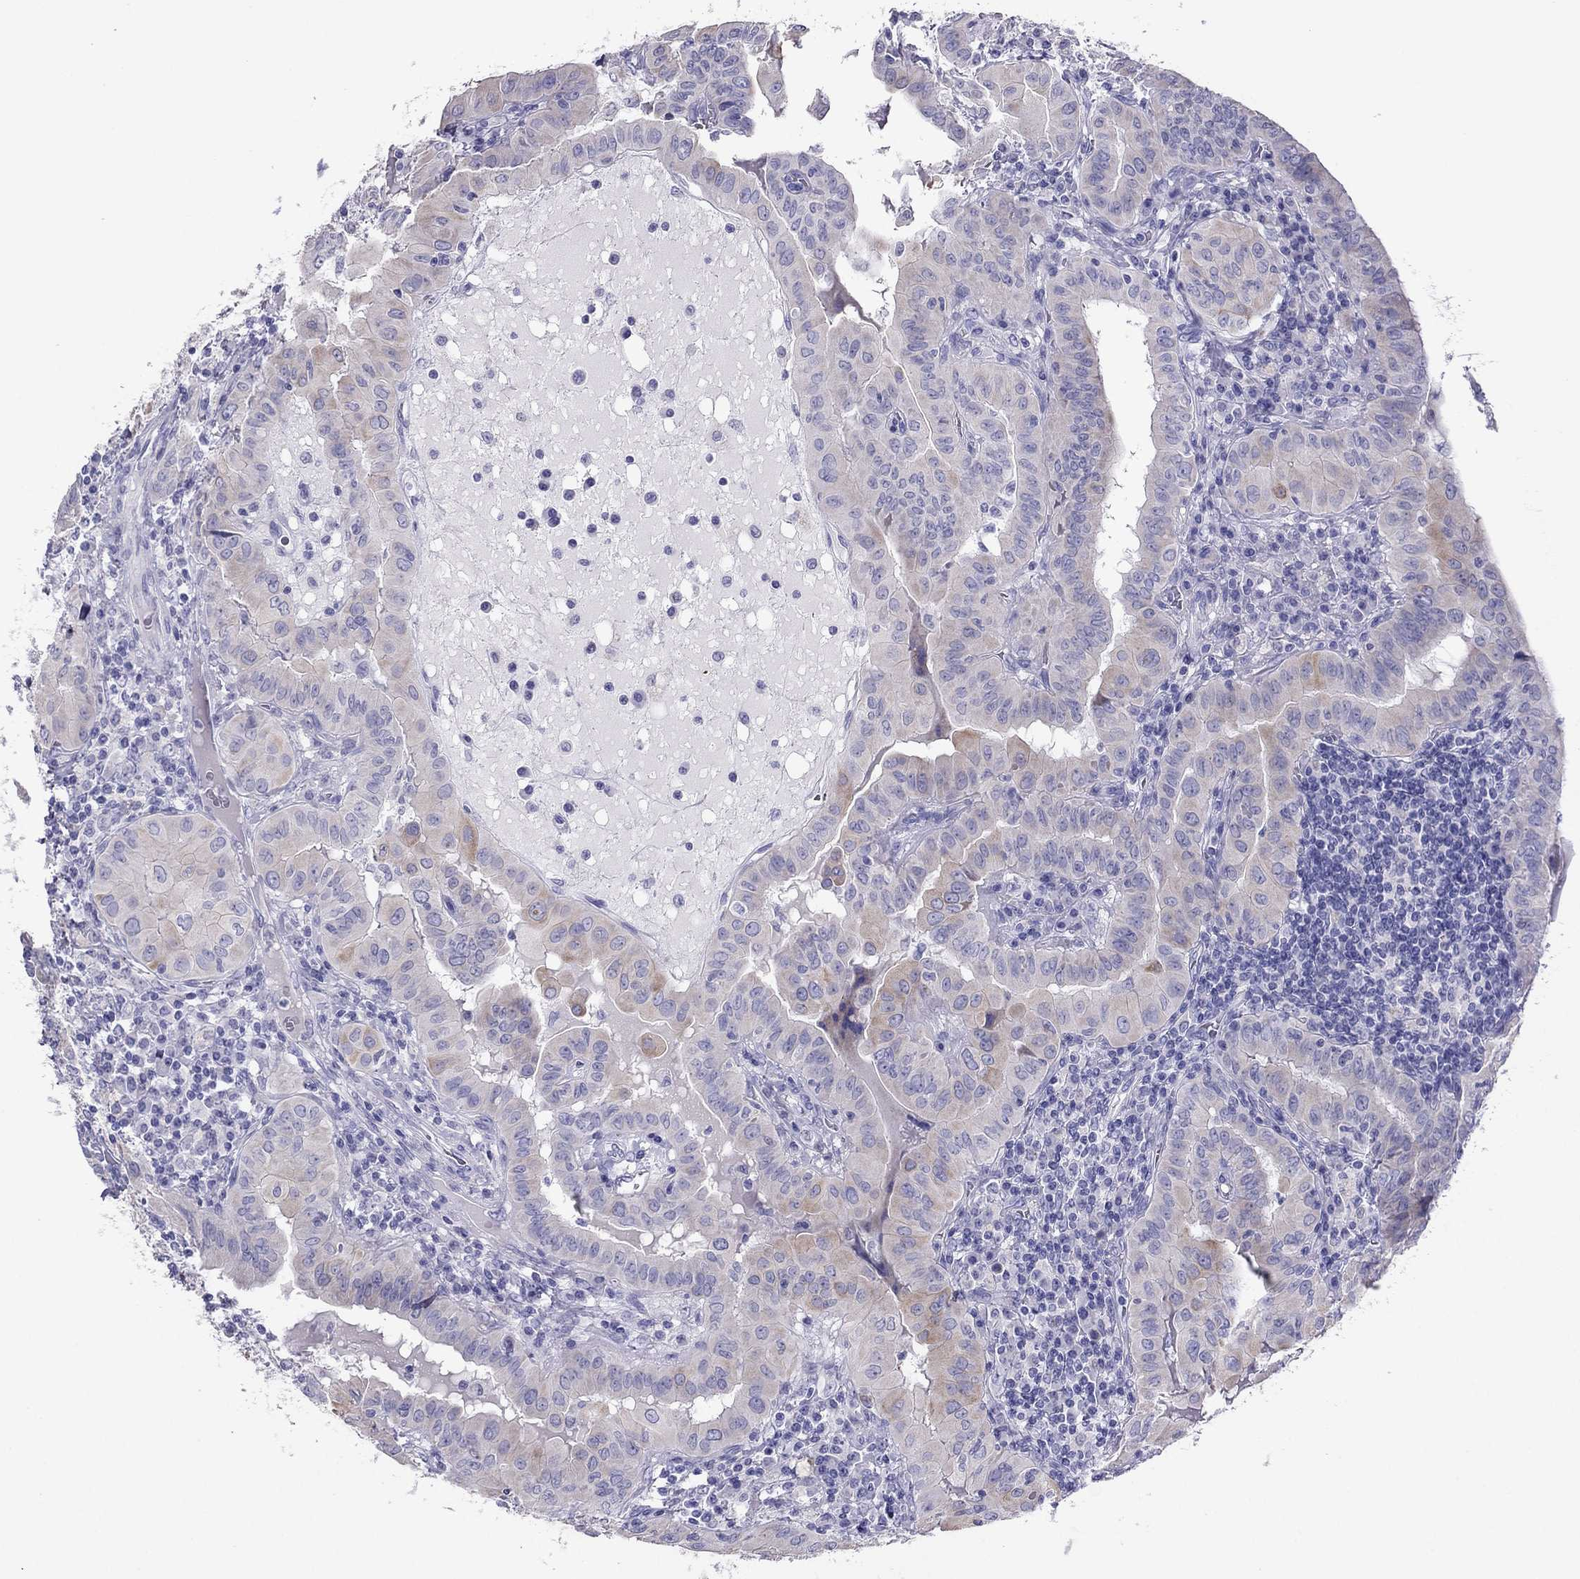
{"staining": {"intensity": "weak", "quantity": "<25%", "location": "cytoplasmic/membranous"}, "tissue": "thyroid cancer", "cell_type": "Tumor cells", "image_type": "cancer", "snomed": [{"axis": "morphology", "description": "Papillary adenocarcinoma, NOS"}, {"axis": "topography", "description": "Thyroid gland"}], "caption": "Papillary adenocarcinoma (thyroid) was stained to show a protein in brown. There is no significant staining in tumor cells.", "gene": "MAEL", "patient": {"sex": "female", "age": 37}}